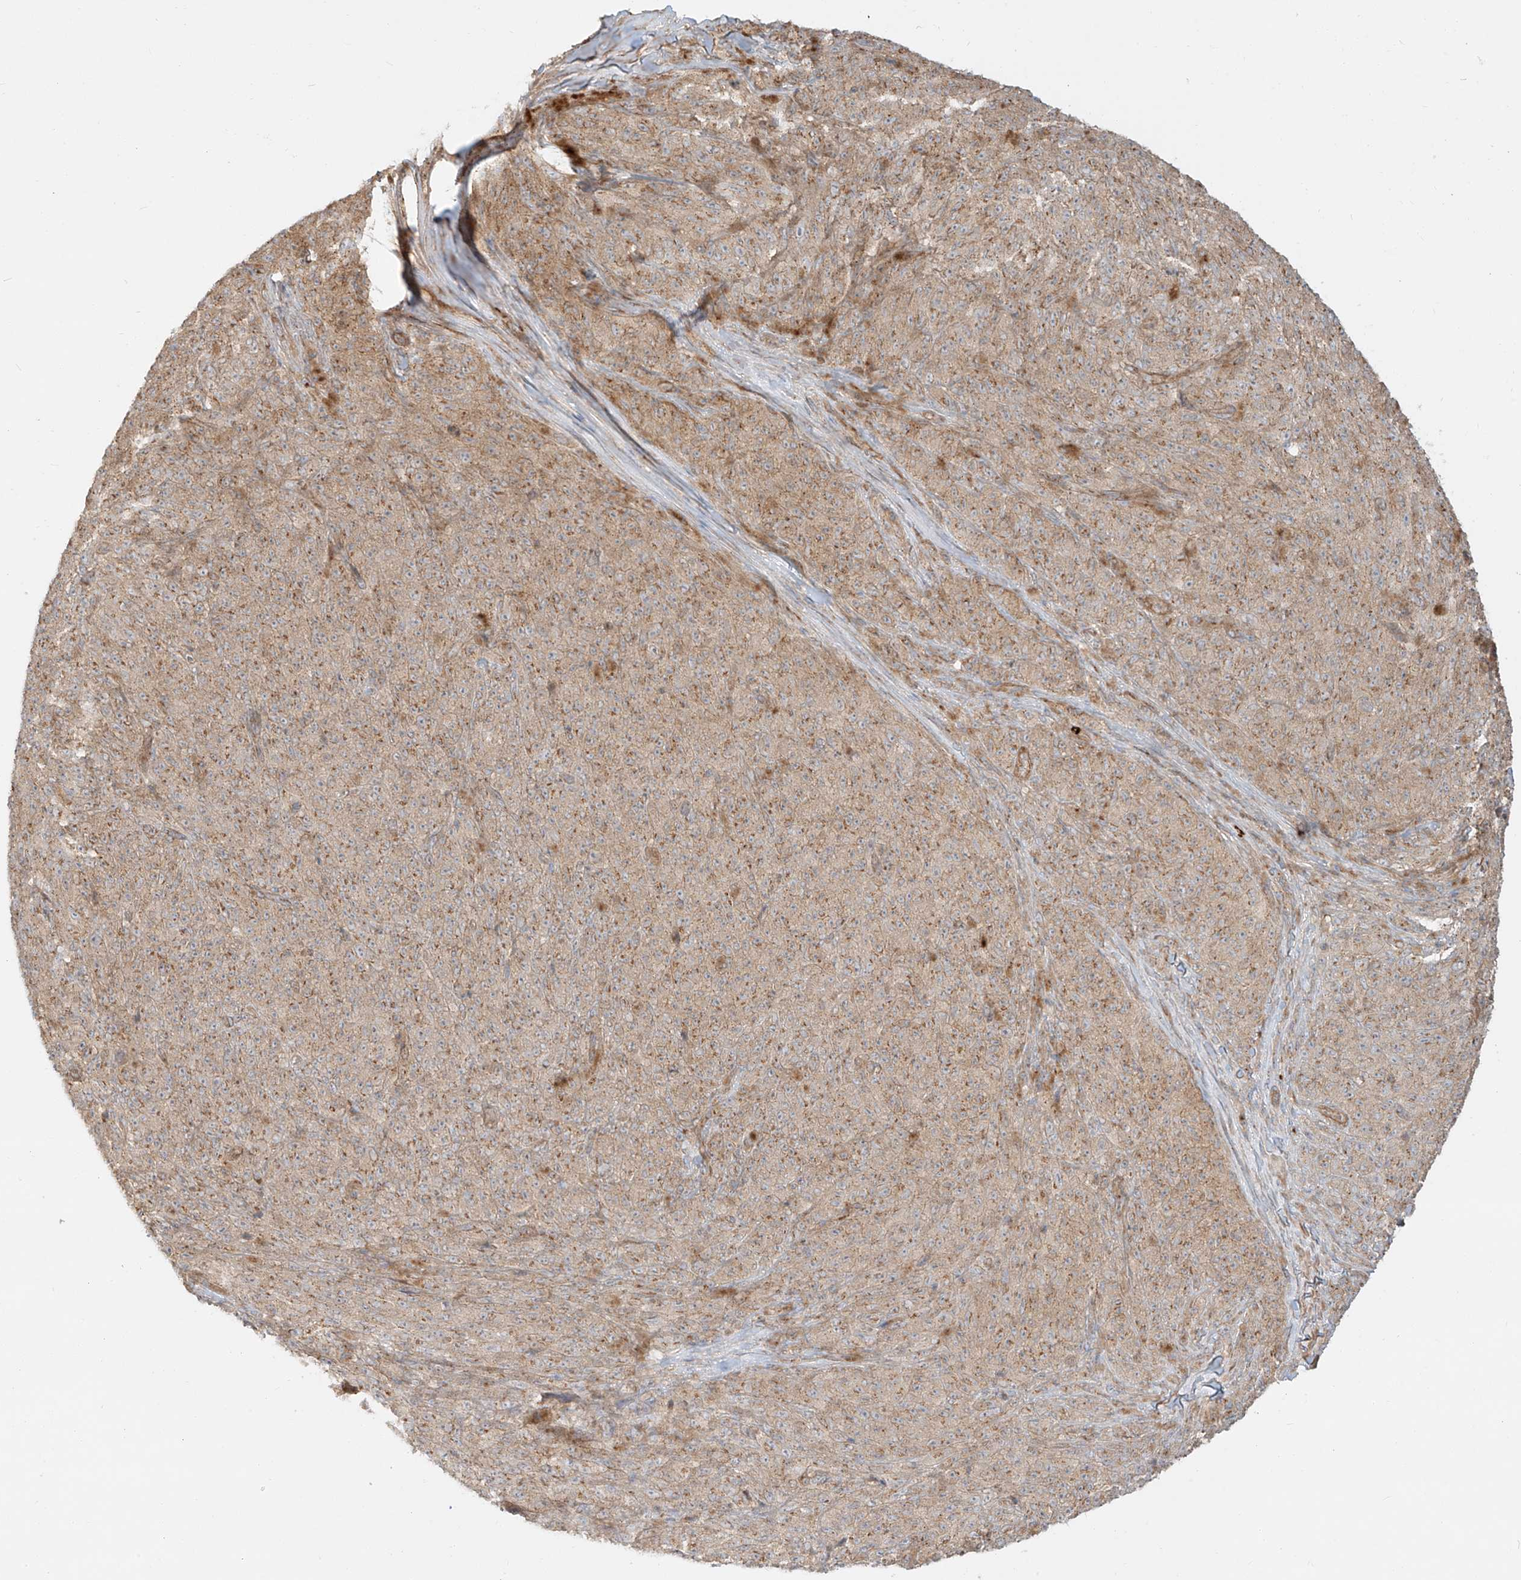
{"staining": {"intensity": "weak", "quantity": ">75%", "location": "cytoplasmic/membranous"}, "tissue": "melanoma", "cell_type": "Tumor cells", "image_type": "cancer", "snomed": [{"axis": "morphology", "description": "Malignant melanoma, NOS"}, {"axis": "topography", "description": "Skin"}], "caption": "Immunohistochemistry staining of melanoma, which reveals low levels of weak cytoplasmic/membranous expression in approximately >75% of tumor cells indicating weak cytoplasmic/membranous protein expression. The staining was performed using DAB (3,3'-diaminobenzidine) (brown) for protein detection and nuclei were counterstained in hematoxylin (blue).", "gene": "ZNF287", "patient": {"sex": "female", "age": 82}}